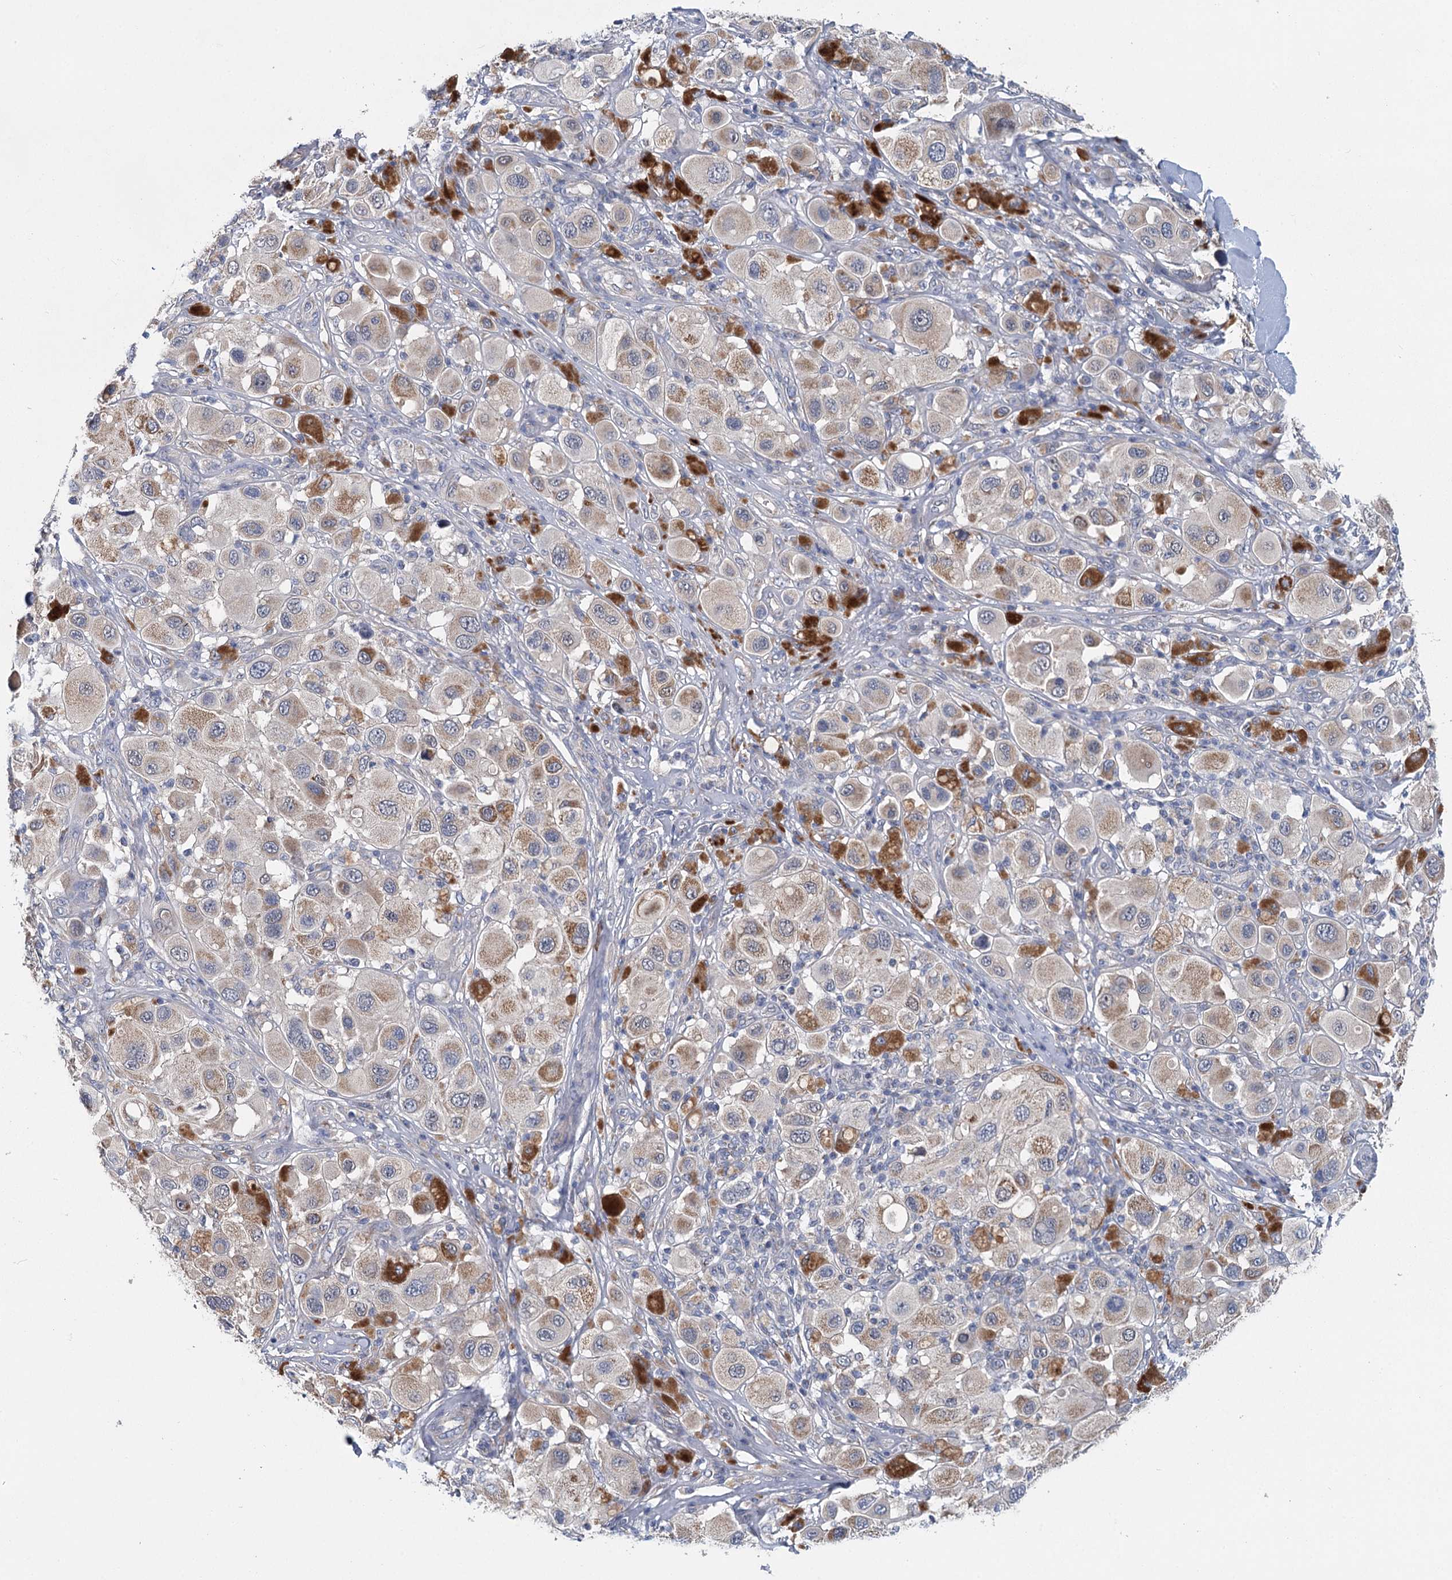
{"staining": {"intensity": "moderate", "quantity": "<25%", "location": "cytoplasmic/membranous"}, "tissue": "melanoma", "cell_type": "Tumor cells", "image_type": "cancer", "snomed": [{"axis": "morphology", "description": "Malignant melanoma, Metastatic site"}, {"axis": "topography", "description": "Skin"}], "caption": "Approximately <25% of tumor cells in melanoma show moderate cytoplasmic/membranous protein staining as visualized by brown immunohistochemical staining.", "gene": "ANKRD16", "patient": {"sex": "male", "age": 41}}